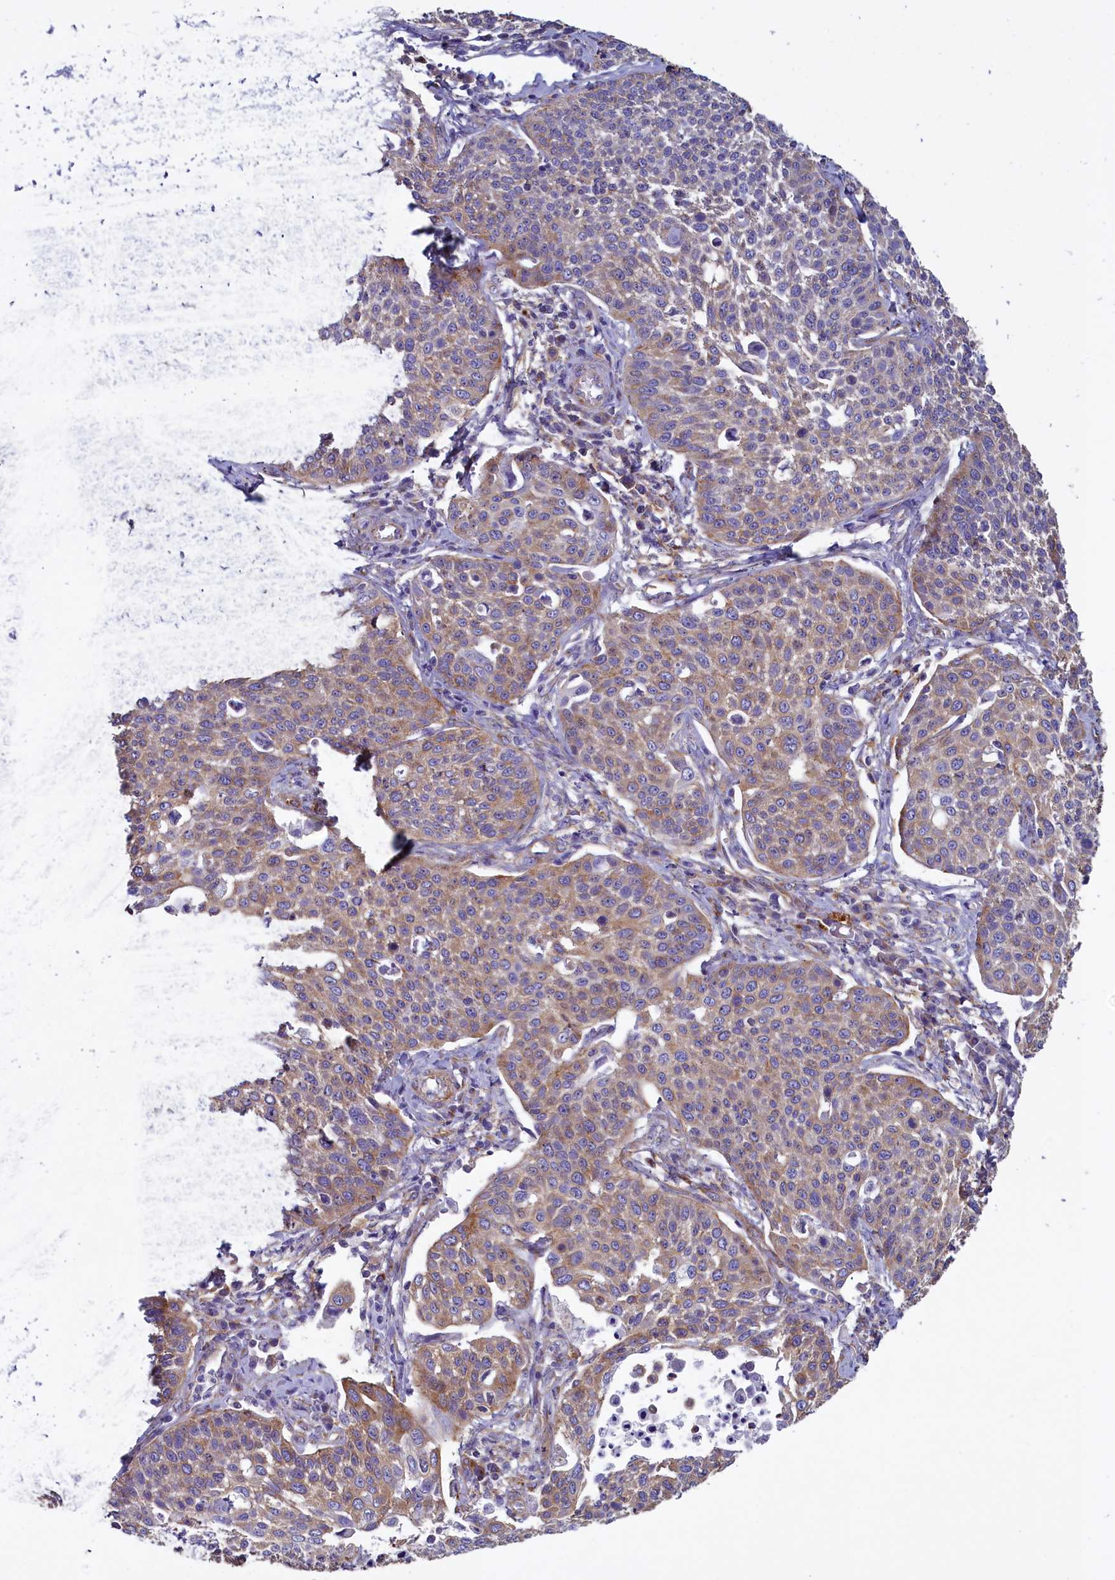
{"staining": {"intensity": "moderate", "quantity": ">75%", "location": "cytoplasmic/membranous"}, "tissue": "cervical cancer", "cell_type": "Tumor cells", "image_type": "cancer", "snomed": [{"axis": "morphology", "description": "Squamous cell carcinoma, NOS"}, {"axis": "topography", "description": "Cervix"}], "caption": "Tumor cells exhibit medium levels of moderate cytoplasmic/membranous expression in approximately >75% of cells in cervical cancer (squamous cell carcinoma).", "gene": "GPR21", "patient": {"sex": "female", "age": 34}}